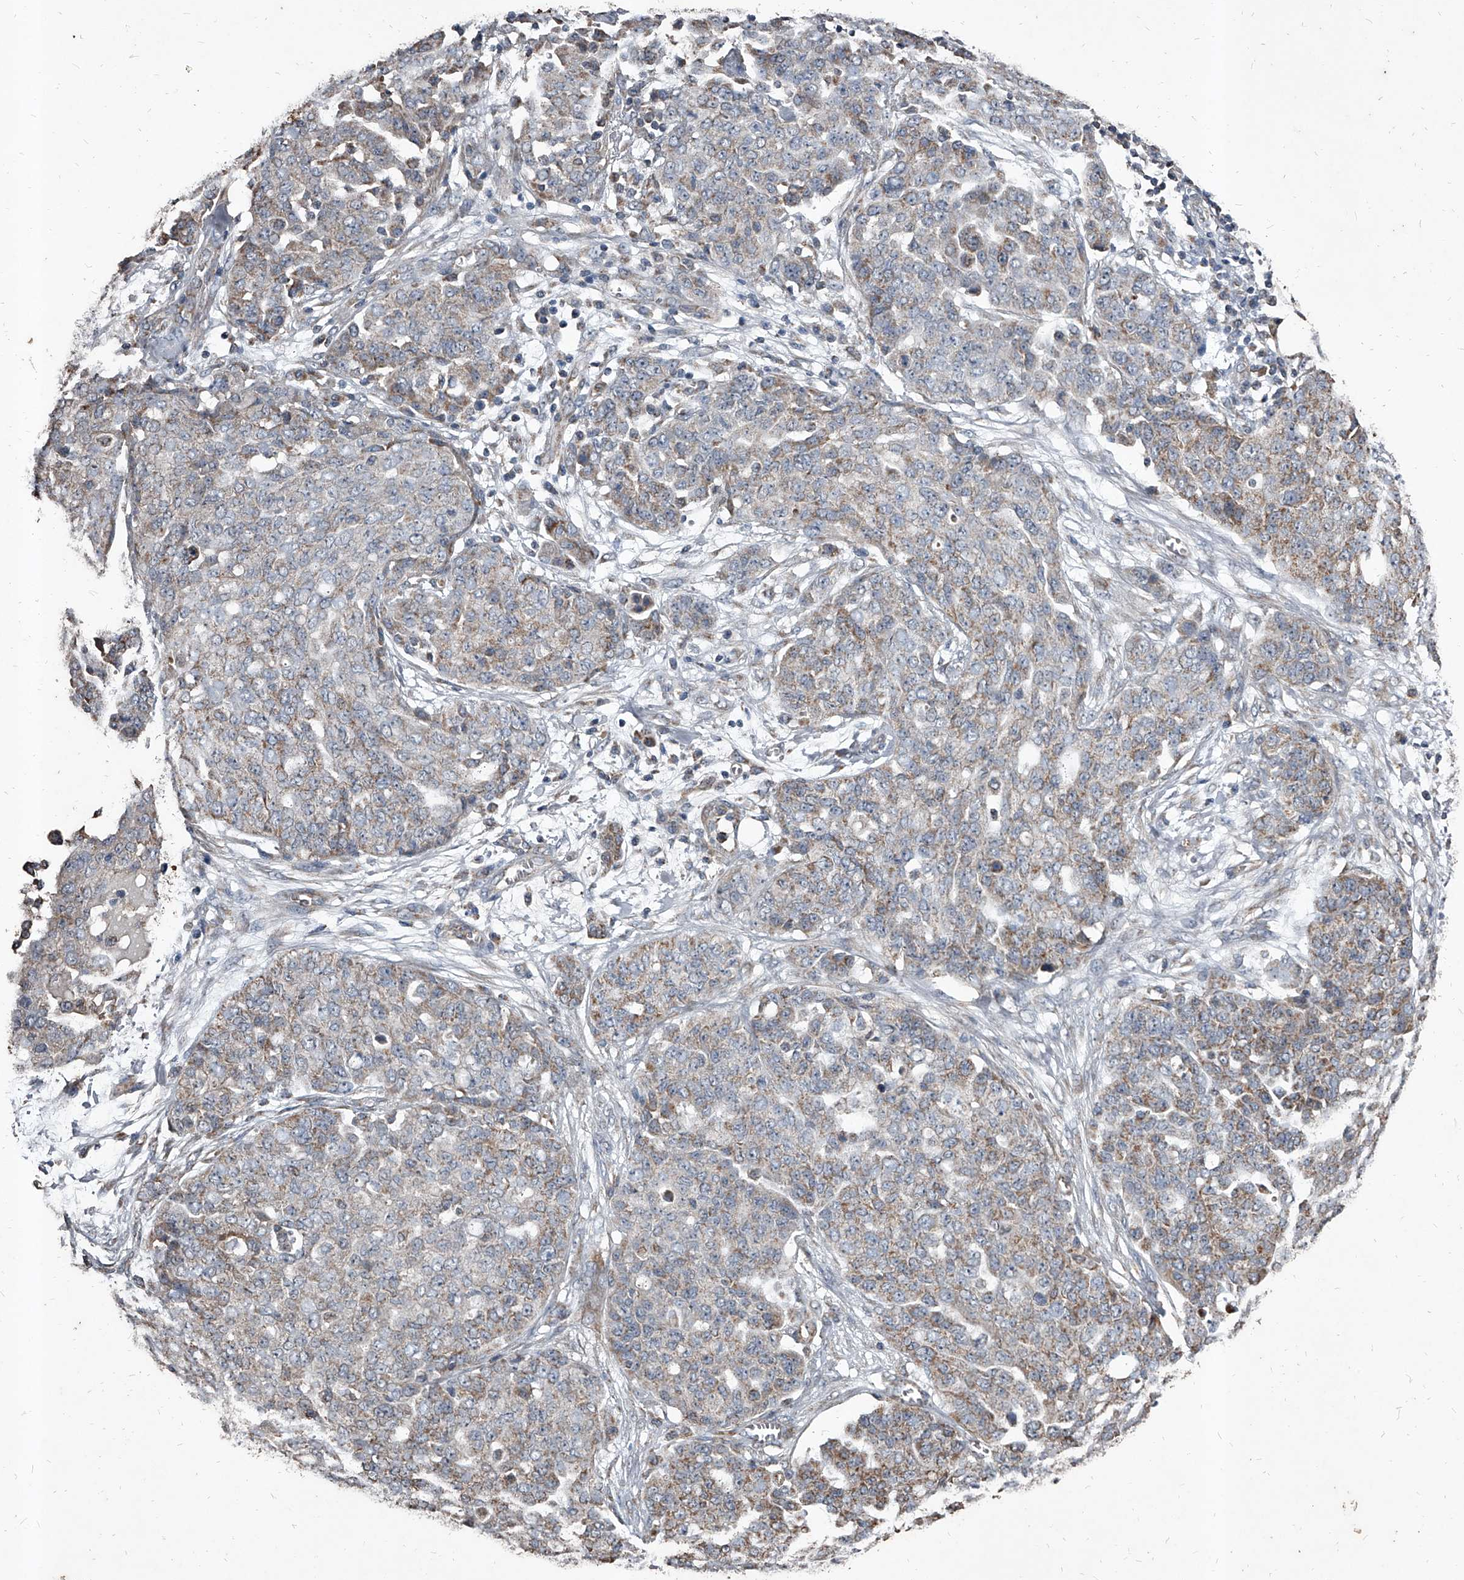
{"staining": {"intensity": "weak", "quantity": "25%-75%", "location": "cytoplasmic/membranous"}, "tissue": "ovarian cancer", "cell_type": "Tumor cells", "image_type": "cancer", "snomed": [{"axis": "morphology", "description": "Cystadenocarcinoma, serous, NOS"}, {"axis": "topography", "description": "Soft tissue"}, {"axis": "topography", "description": "Ovary"}], "caption": "This histopathology image demonstrates IHC staining of human ovarian serous cystadenocarcinoma, with low weak cytoplasmic/membranous expression in about 25%-75% of tumor cells.", "gene": "GPR183", "patient": {"sex": "female", "age": 57}}